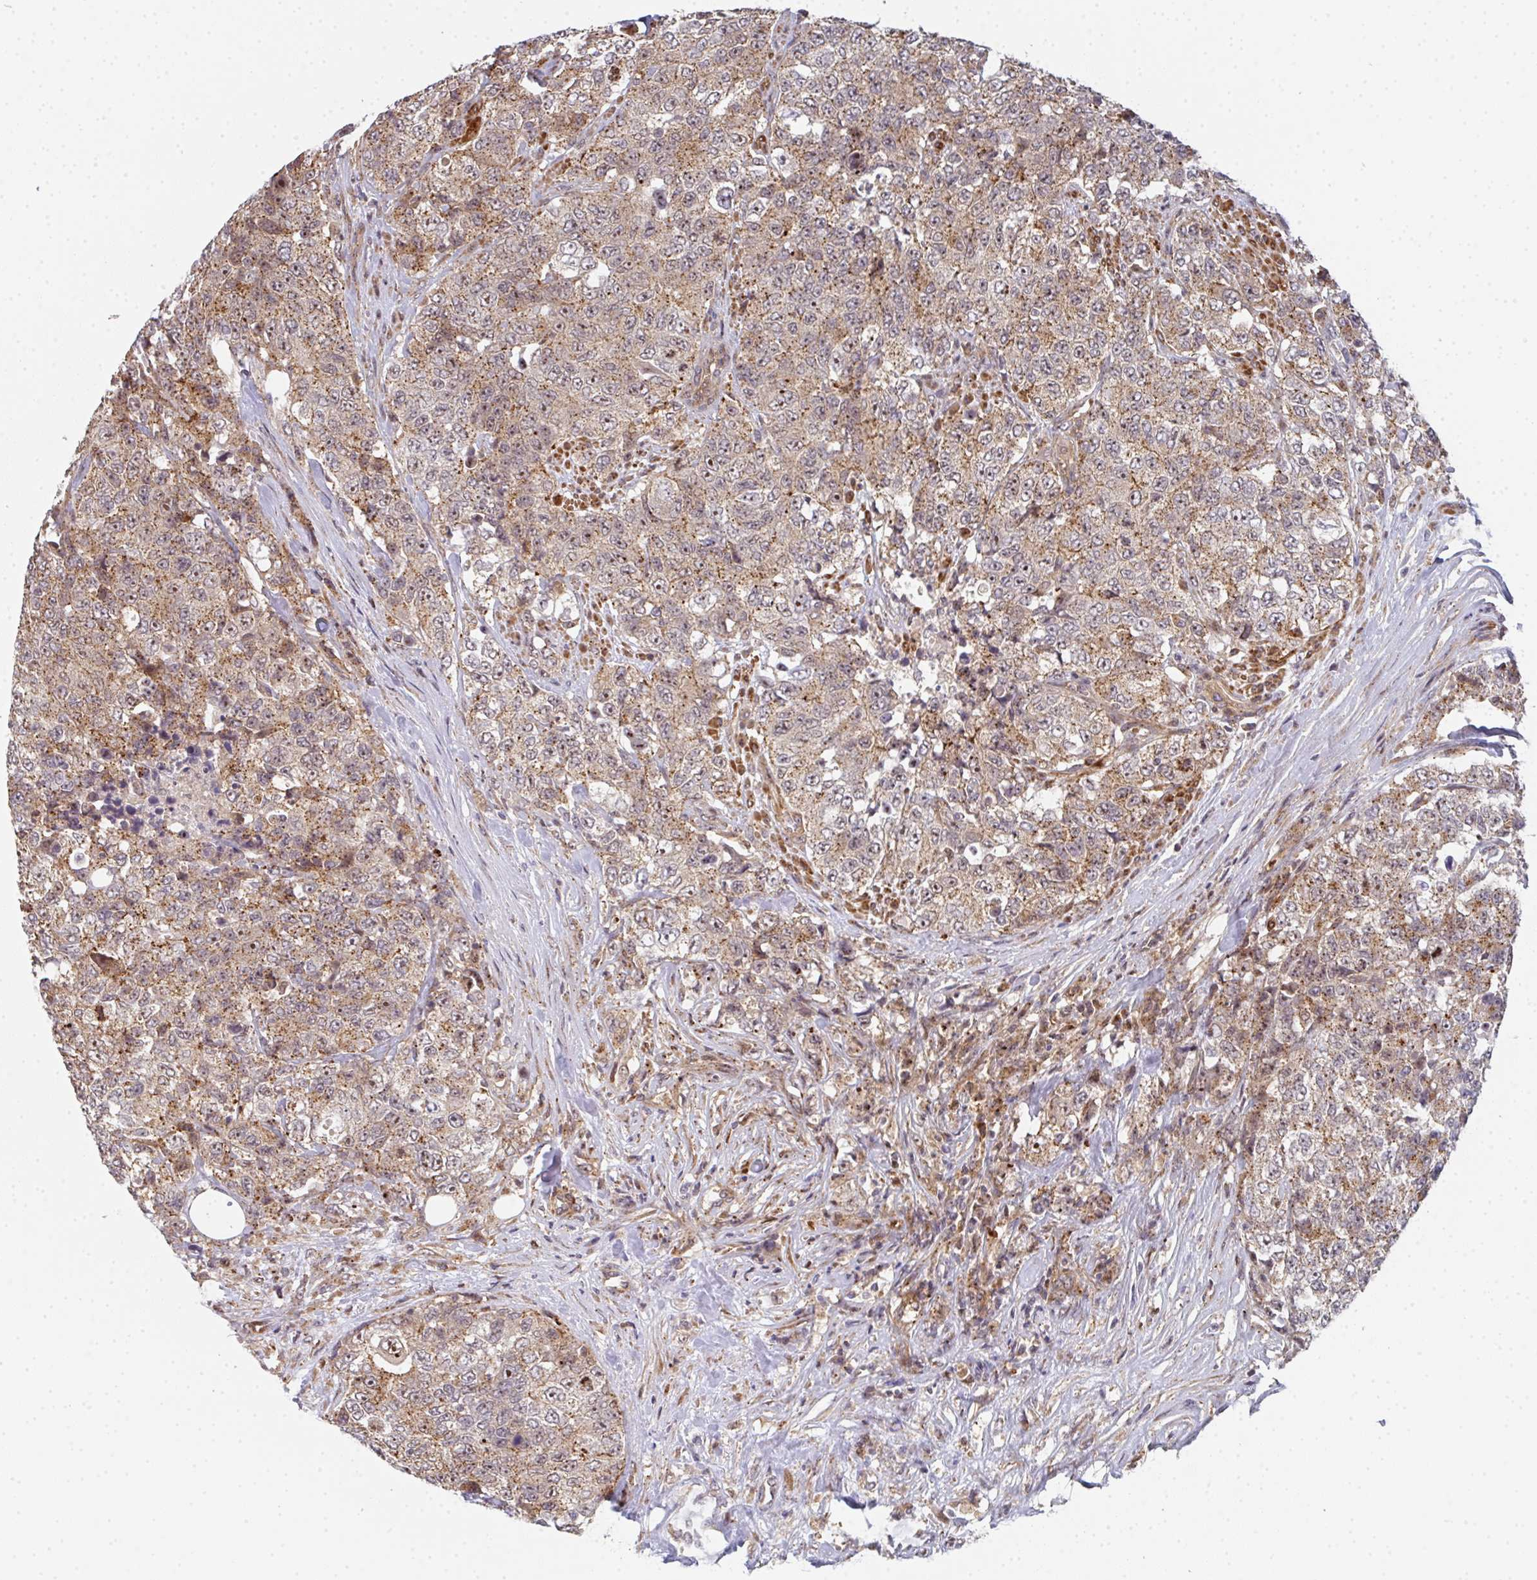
{"staining": {"intensity": "moderate", "quantity": ">75%", "location": "cytoplasmic/membranous,nuclear"}, "tissue": "urothelial cancer", "cell_type": "Tumor cells", "image_type": "cancer", "snomed": [{"axis": "morphology", "description": "Urothelial carcinoma, High grade"}, {"axis": "topography", "description": "Urinary bladder"}], "caption": "Protein expression analysis of urothelial cancer shows moderate cytoplasmic/membranous and nuclear expression in about >75% of tumor cells.", "gene": "SIMC1", "patient": {"sex": "female", "age": 78}}